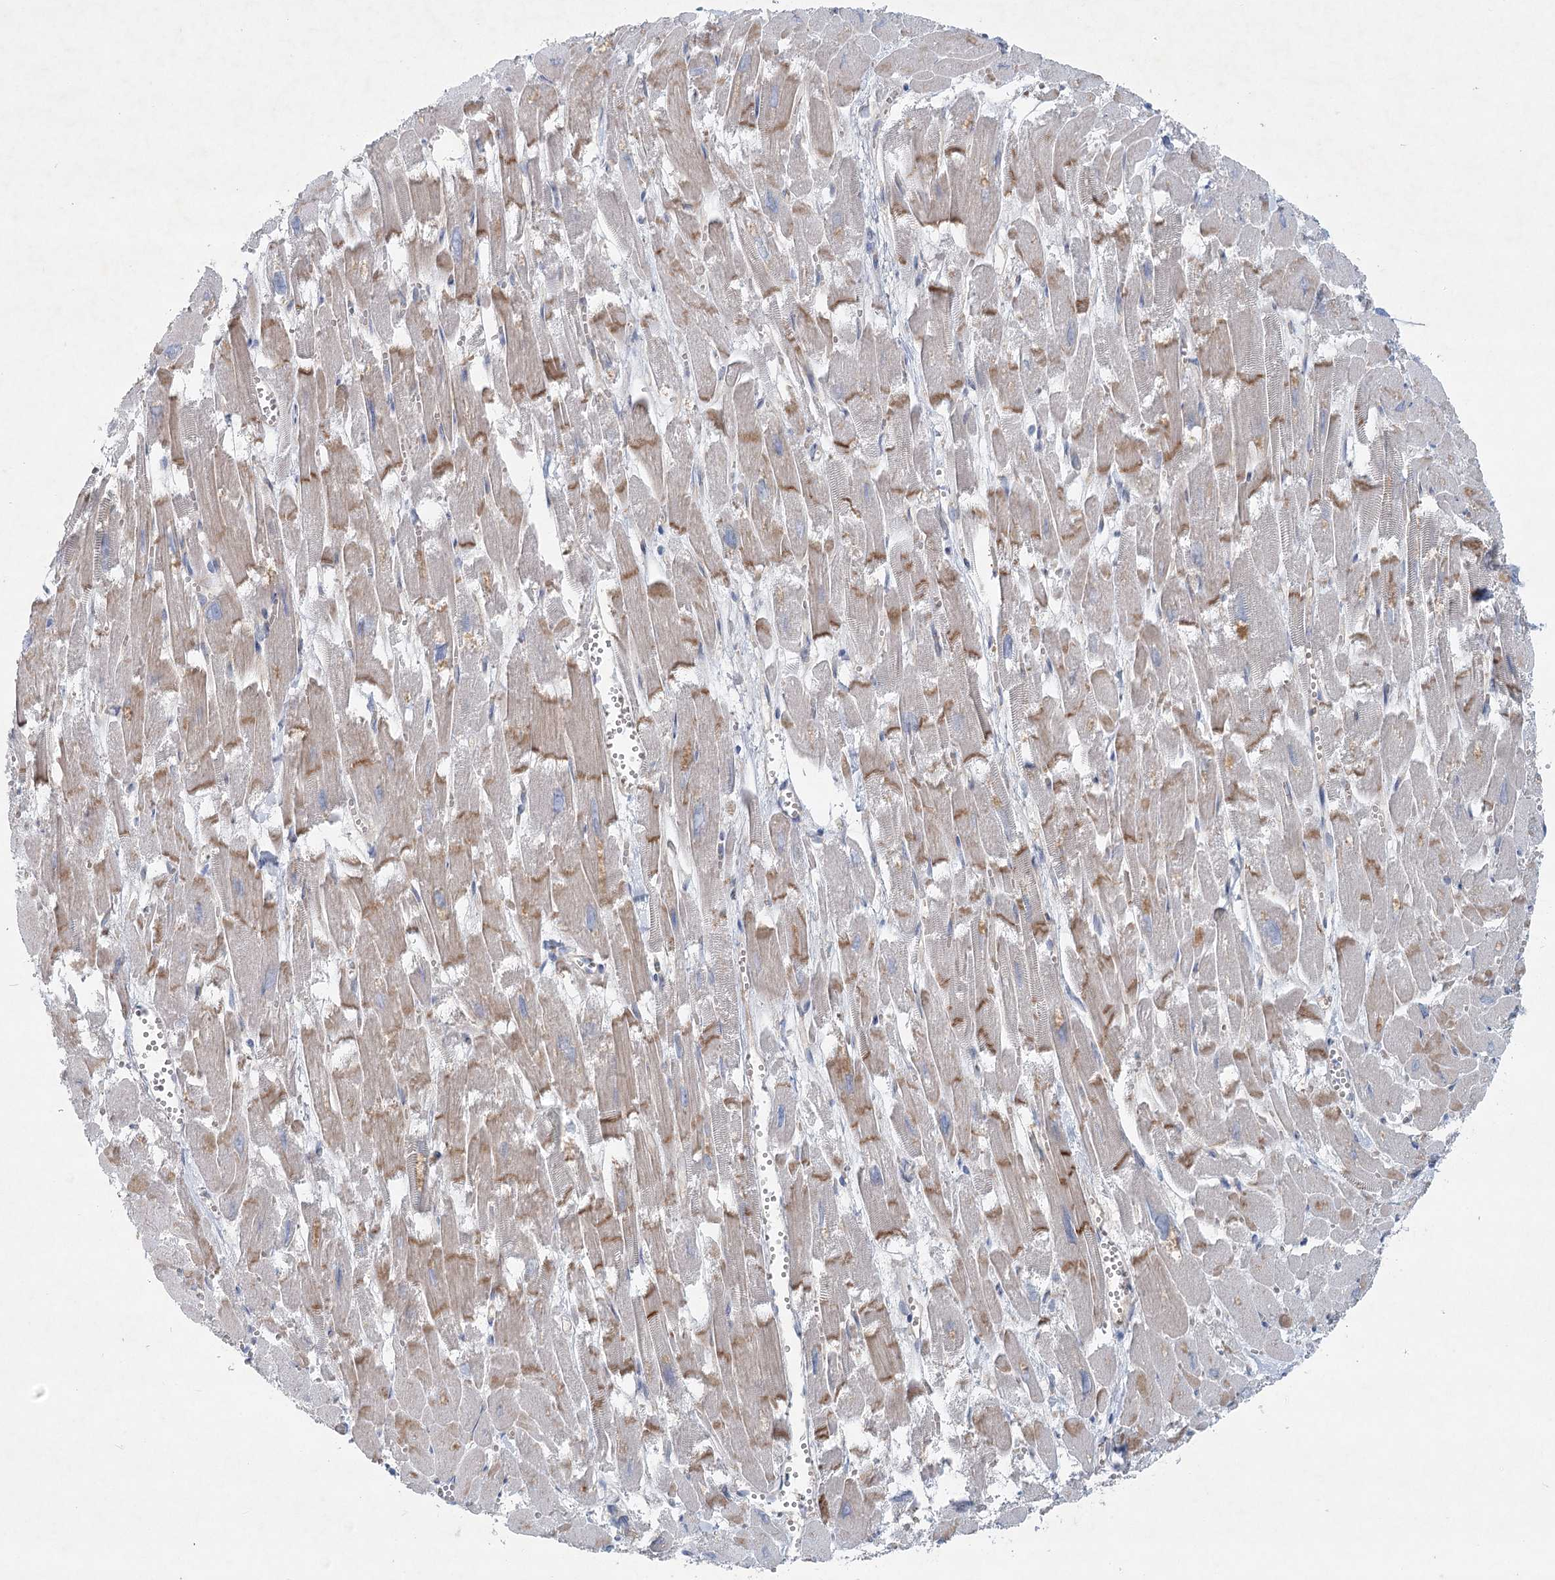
{"staining": {"intensity": "moderate", "quantity": "25%-75%", "location": "cytoplasmic/membranous"}, "tissue": "heart muscle", "cell_type": "Cardiomyocytes", "image_type": "normal", "snomed": [{"axis": "morphology", "description": "Normal tissue, NOS"}, {"axis": "topography", "description": "Heart"}], "caption": "A high-resolution micrograph shows IHC staining of normal heart muscle, which exhibits moderate cytoplasmic/membranous expression in about 25%-75% of cardiomyocytes.", "gene": "DNMBP", "patient": {"sex": "male", "age": 54}}